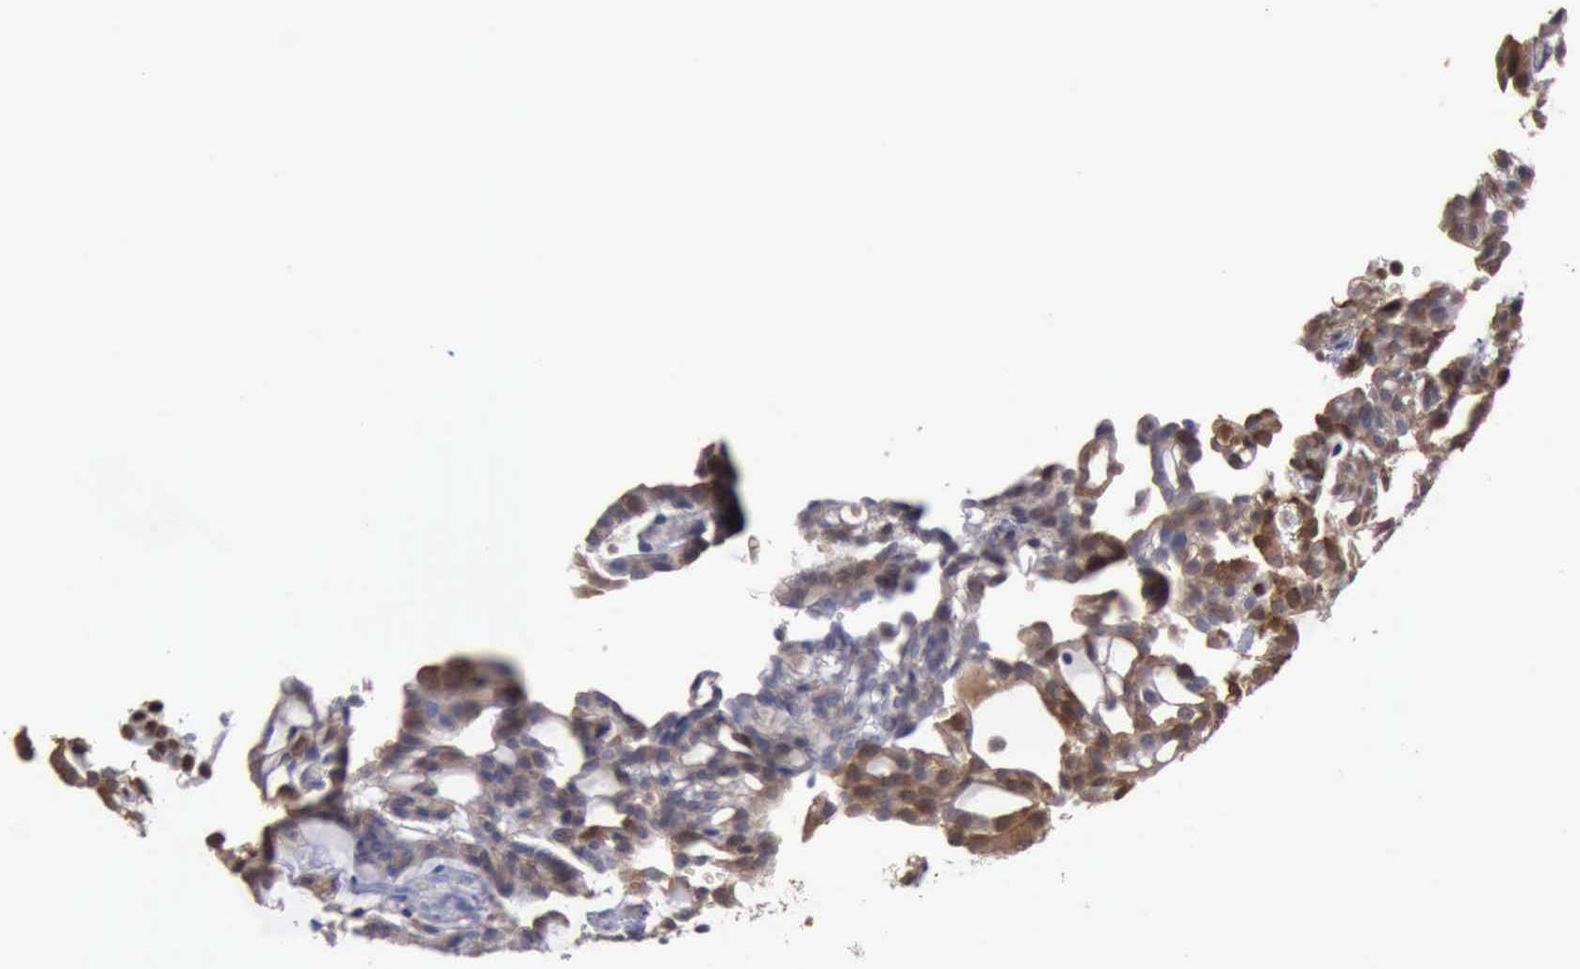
{"staining": {"intensity": "moderate", "quantity": ">75%", "location": "cytoplasmic/membranous,nuclear"}, "tissue": "renal cancer", "cell_type": "Tumor cells", "image_type": "cancer", "snomed": [{"axis": "morphology", "description": "Adenocarcinoma, NOS"}, {"axis": "topography", "description": "Kidney"}], "caption": "Protein analysis of renal cancer (adenocarcinoma) tissue reveals moderate cytoplasmic/membranous and nuclear staining in approximately >75% of tumor cells.", "gene": "STAT1", "patient": {"sex": "male", "age": 63}}